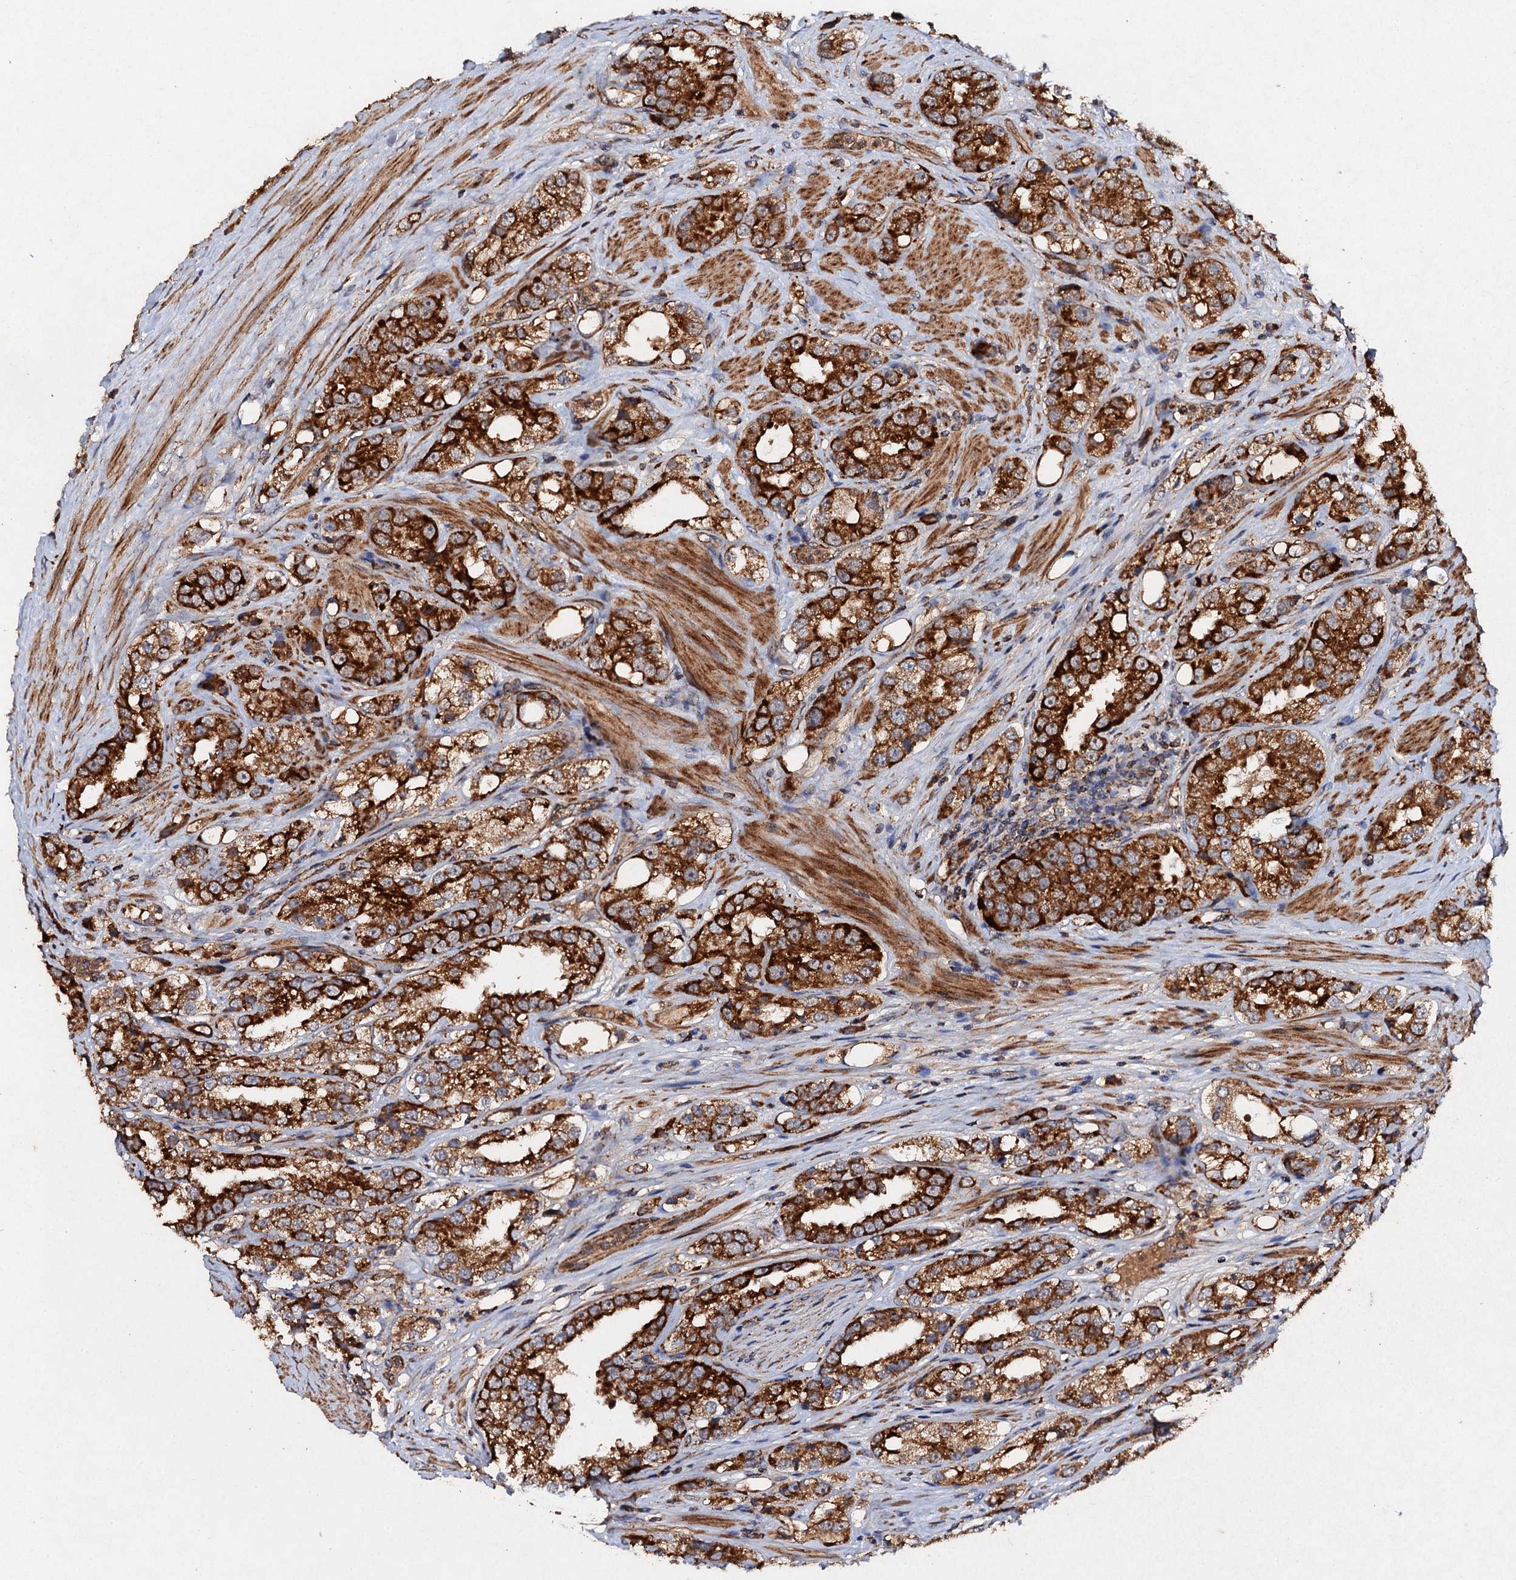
{"staining": {"intensity": "strong", "quantity": ">75%", "location": "cytoplasmic/membranous"}, "tissue": "prostate cancer", "cell_type": "Tumor cells", "image_type": "cancer", "snomed": [{"axis": "morphology", "description": "Adenocarcinoma, NOS"}, {"axis": "topography", "description": "Prostate"}], "caption": "Immunohistochemistry image of neoplastic tissue: prostate cancer stained using immunohistochemistry shows high levels of strong protein expression localized specifically in the cytoplasmic/membranous of tumor cells, appearing as a cytoplasmic/membranous brown color.", "gene": "NDUFA13", "patient": {"sex": "male", "age": 79}}